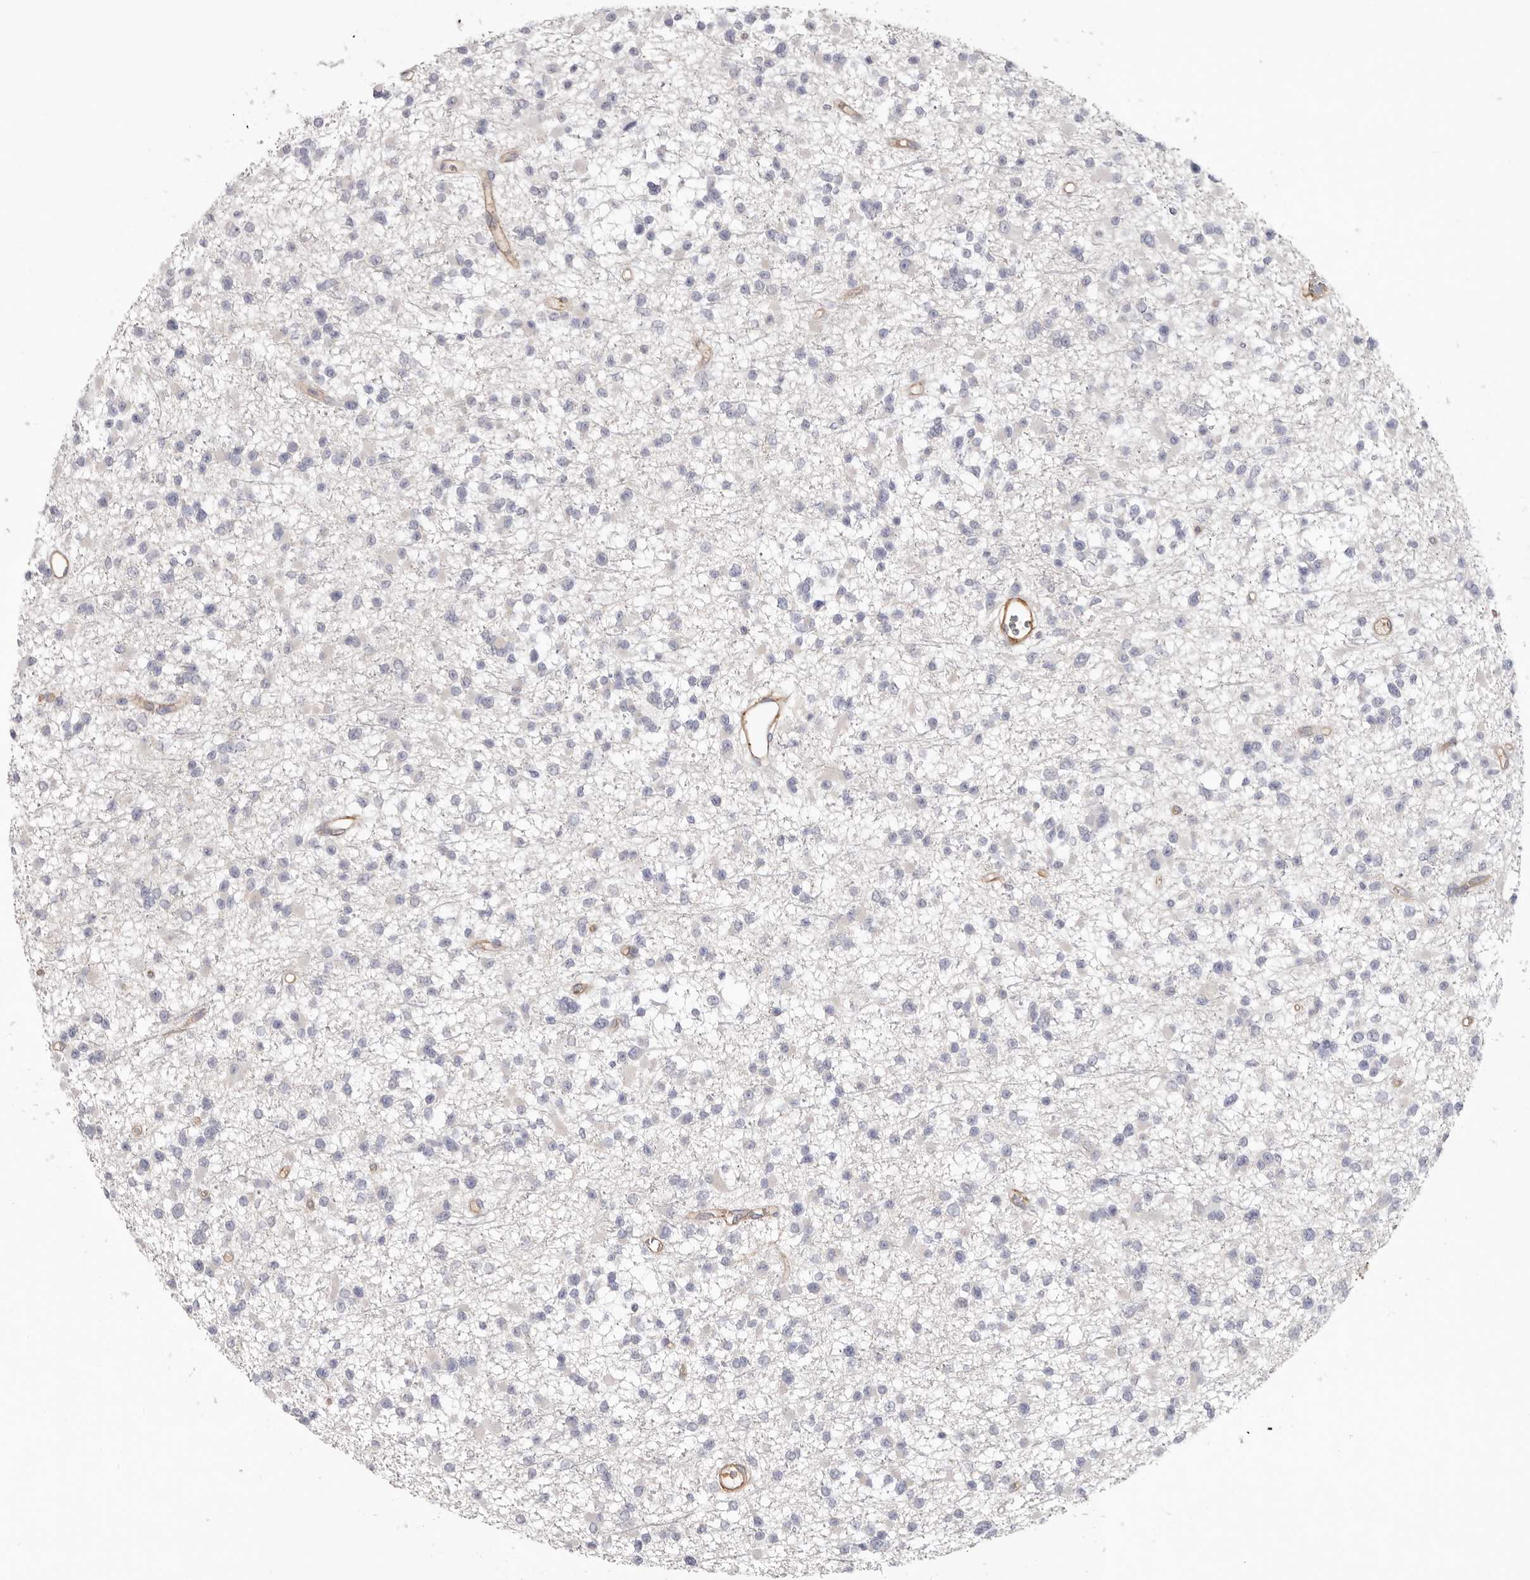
{"staining": {"intensity": "negative", "quantity": "none", "location": "none"}, "tissue": "glioma", "cell_type": "Tumor cells", "image_type": "cancer", "snomed": [{"axis": "morphology", "description": "Glioma, malignant, Low grade"}, {"axis": "topography", "description": "Brain"}], "caption": "Immunohistochemistry photomicrograph of glioma stained for a protein (brown), which reveals no staining in tumor cells. (Brightfield microscopy of DAB (3,3'-diaminobenzidine) immunohistochemistry (IHC) at high magnification).", "gene": "LRRC66", "patient": {"sex": "female", "age": 22}}